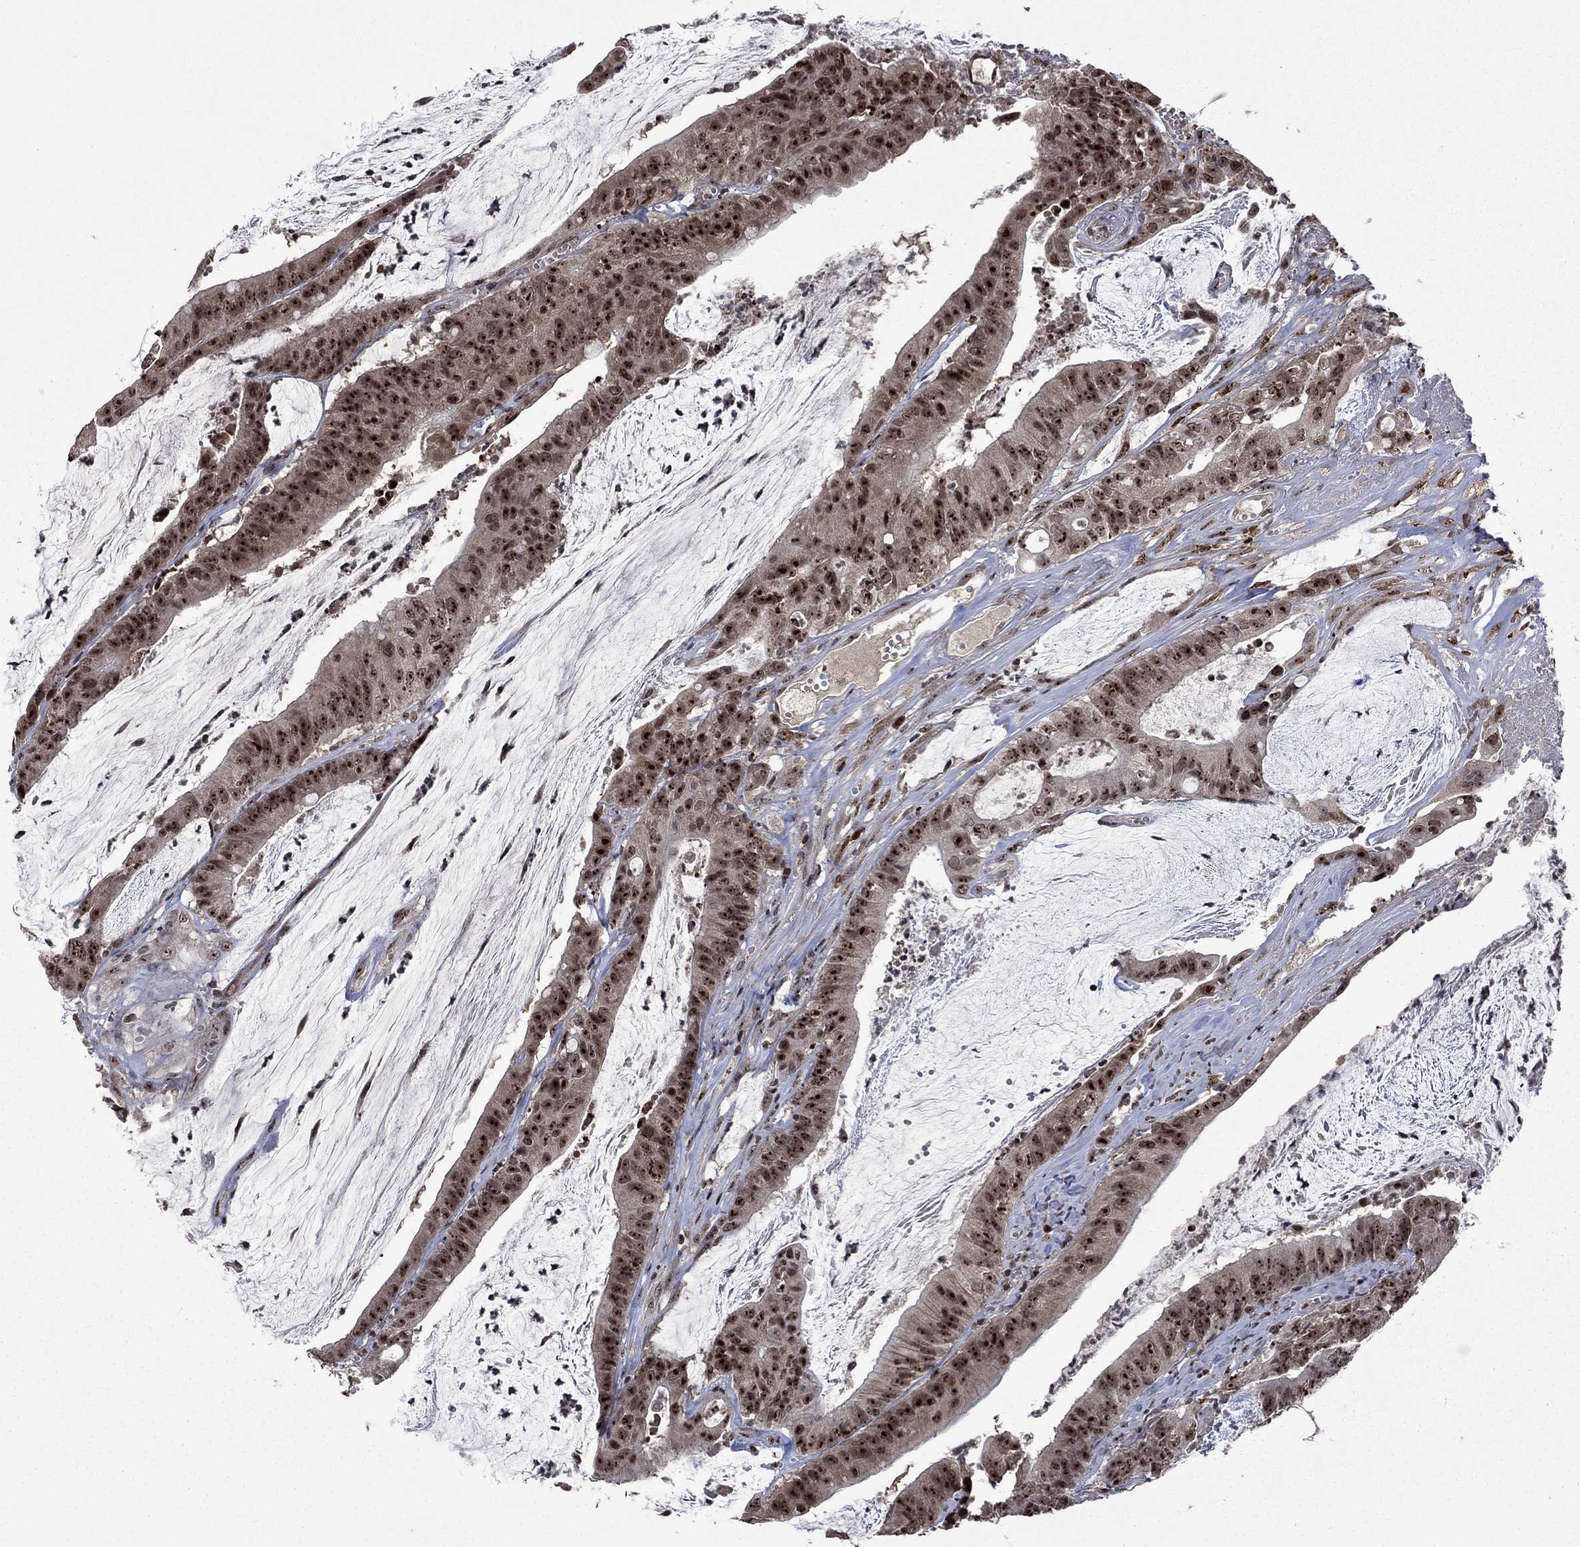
{"staining": {"intensity": "strong", "quantity": ">75%", "location": "nuclear"}, "tissue": "colorectal cancer", "cell_type": "Tumor cells", "image_type": "cancer", "snomed": [{"axis": "morphology", "description": "Adenocarcinoma, NOS"}, {"axis": "topography", "description": "Colon"}], "caption": "Colorectal cancer stained for a protein demonstrates strong nuclear positivity in tumor cells.", "gene": "FBL", "patient": {"sex": "female", "age": 69}}